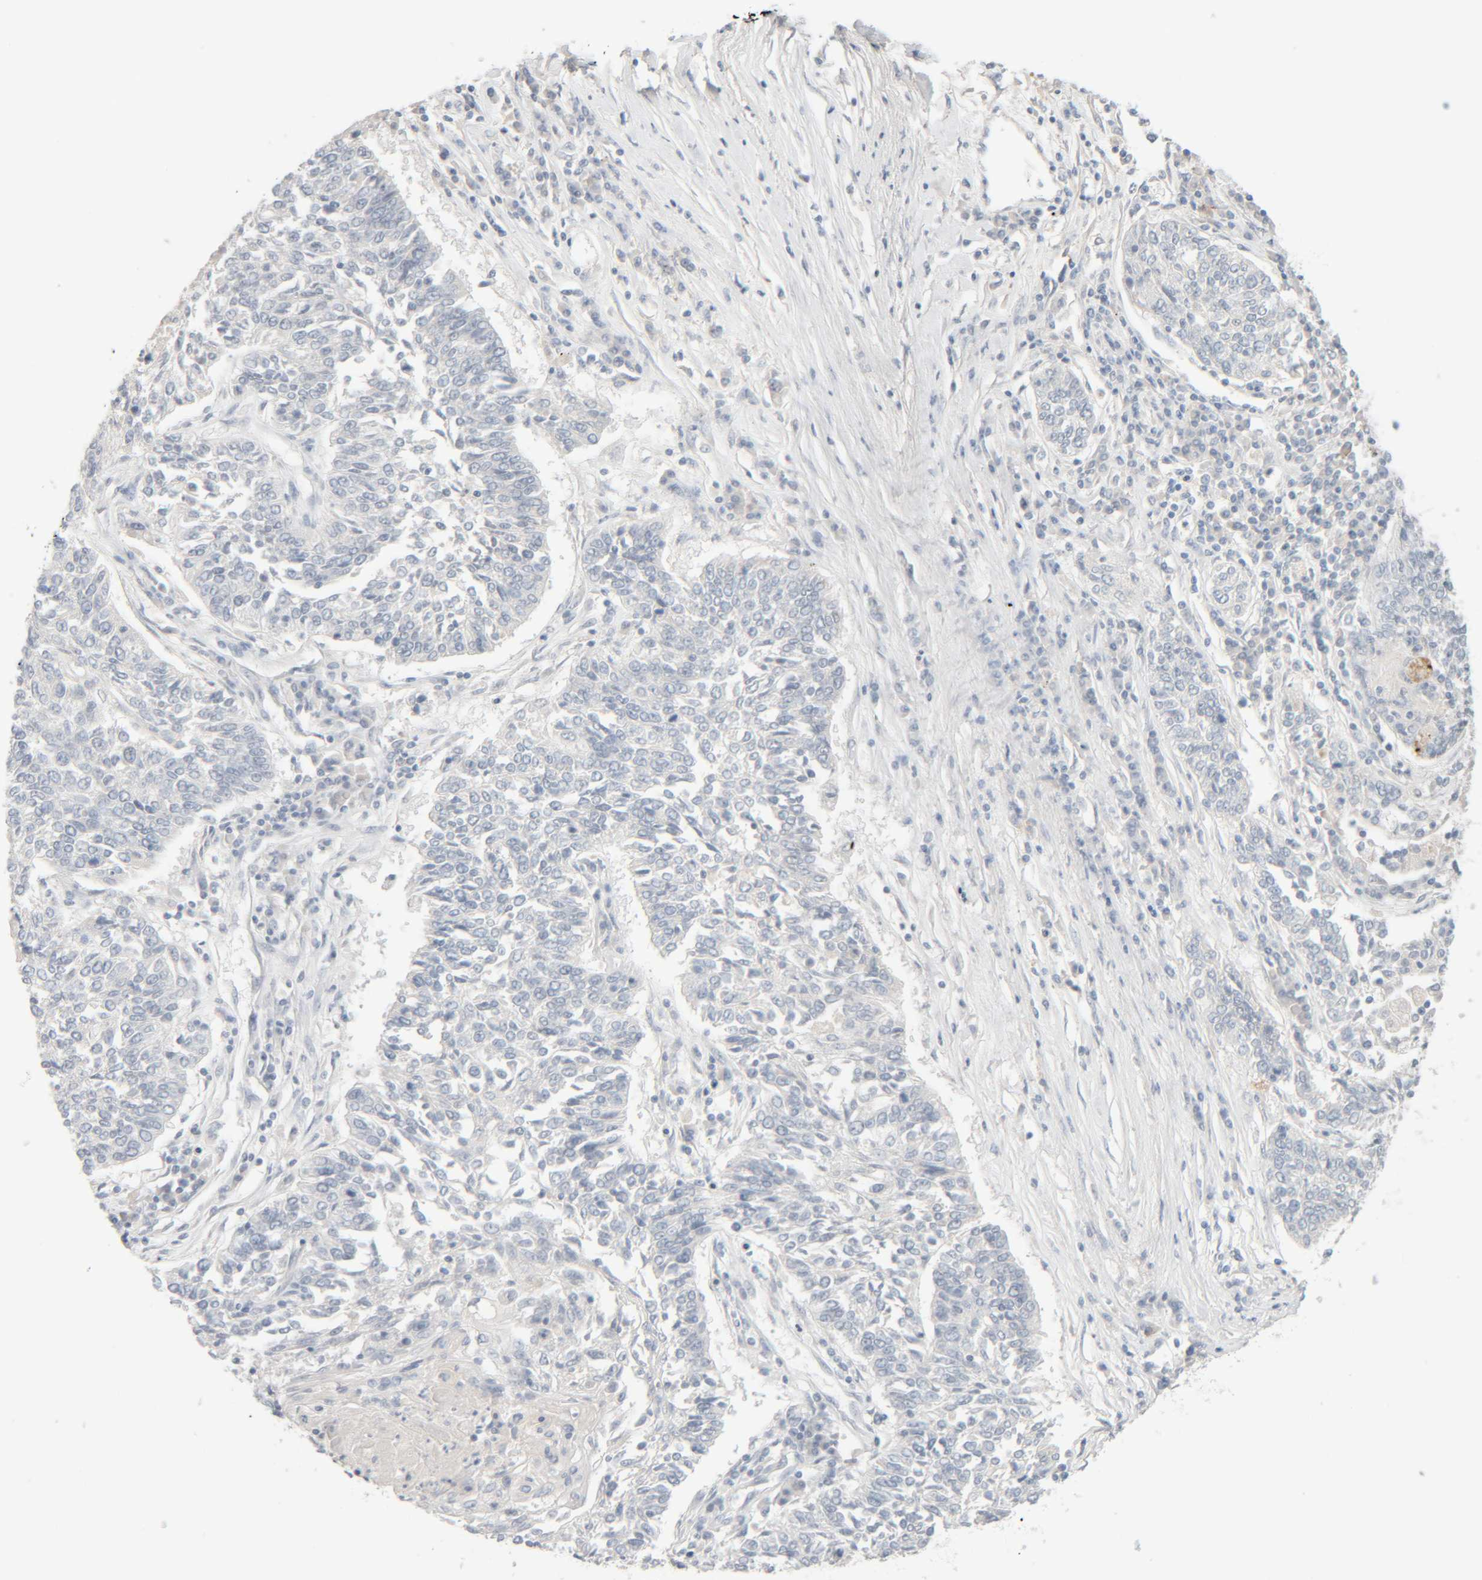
{"staining": {"intensity": "negative", "quantity": "none", "location": "none"}, "tissue": "lung cancer", "cell_type": "Tumor cells", "image_type": "cancer", "snomed": [{"axis": "morphology", "description": "Normal tissue, NOS"}, {"axis": "morphology", "description": "Squamous cell carcinoma, NOS"}, {"axis": "topography", "description": "Cartilage tissue"}, {"axis": "topography", "description": "Bronchus"}, {"axis": "topography", "description": "Lung"}], "caption": "This is an immunohistochemistry (IHC) micrograph of human lung cancer. There is no staining in tumor cells.", "gene": "RIDA", "patient": {"sex": "female", "age": 49}}